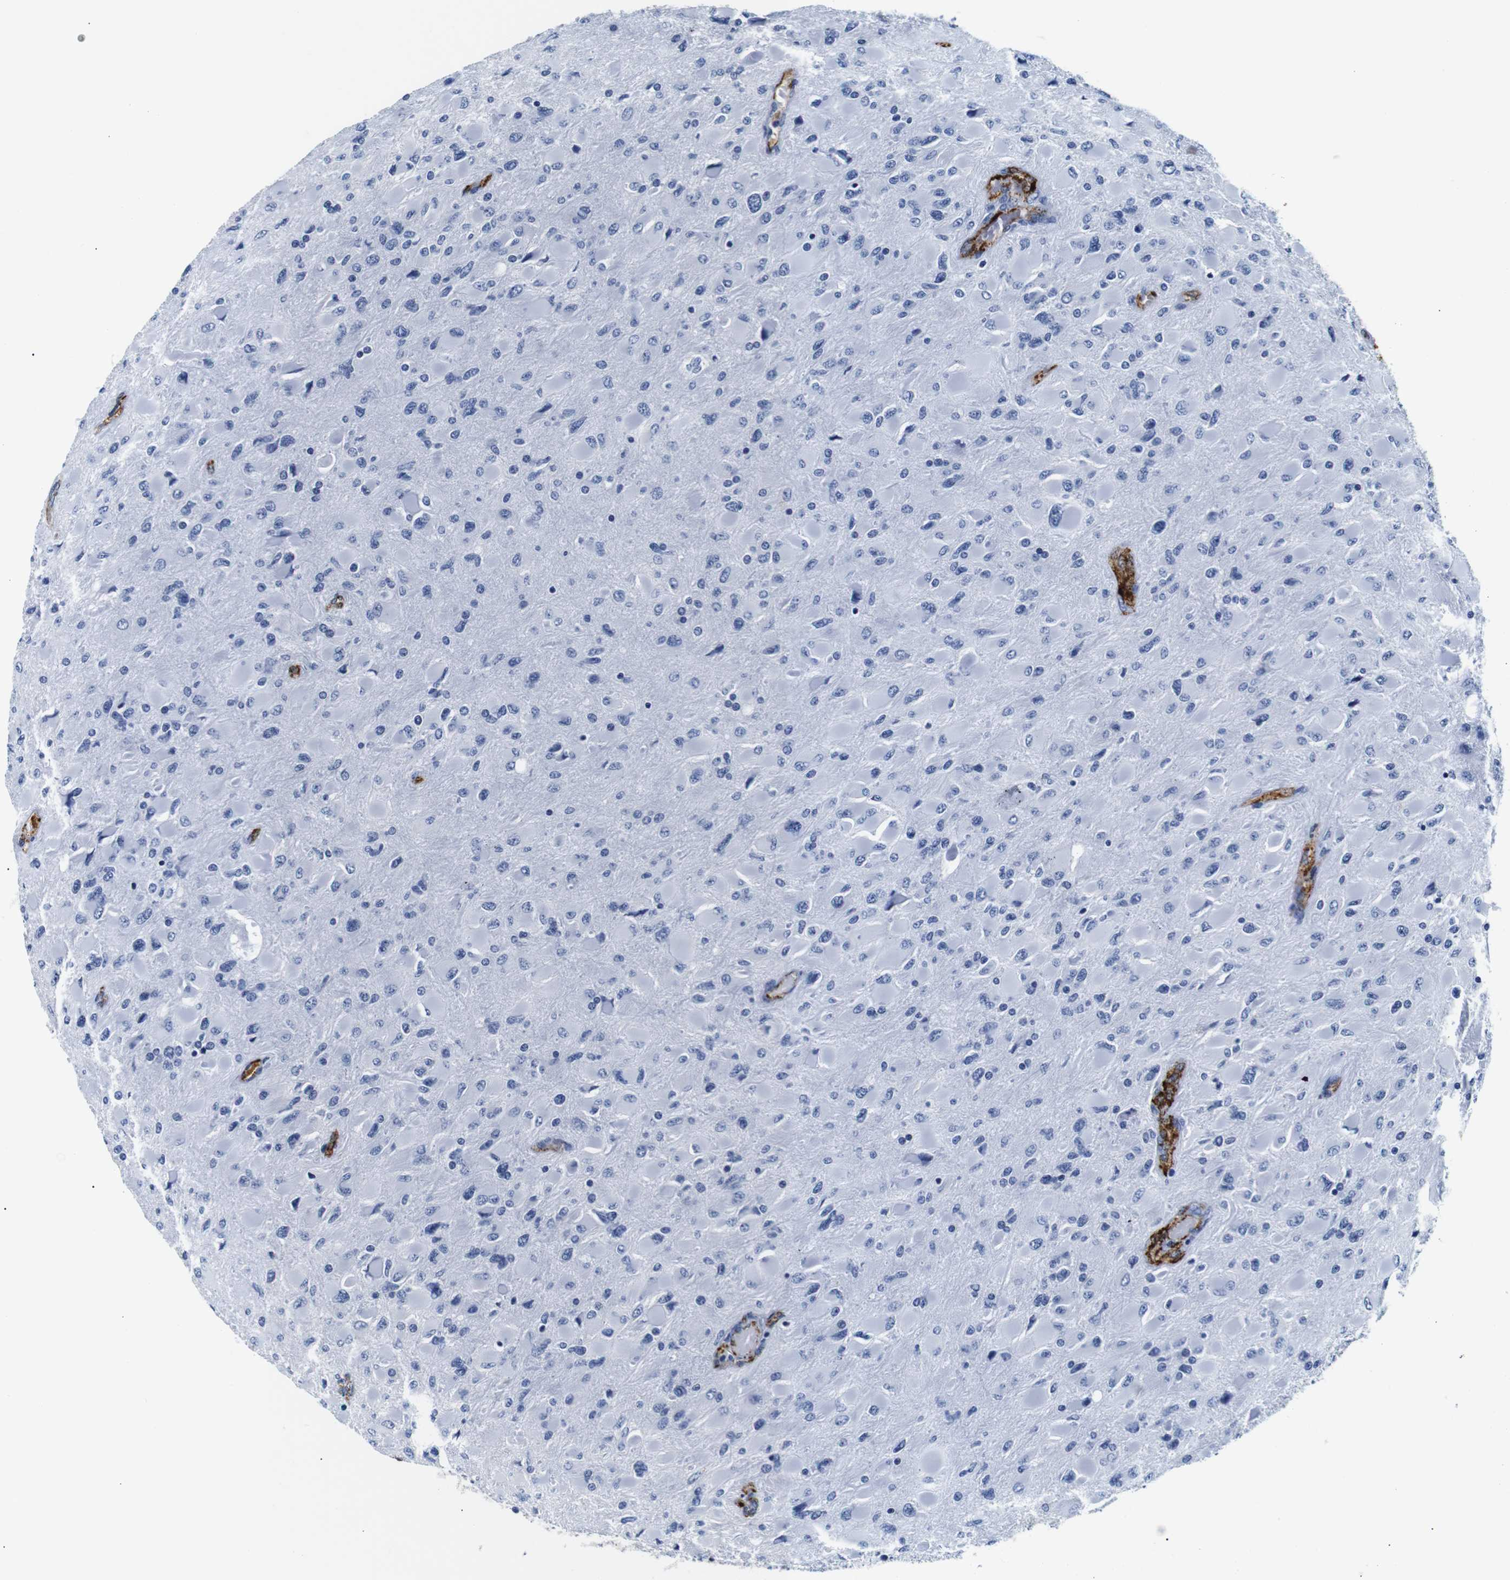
{"staining": {"intensity": "negative", "quantity": "none", "location": "none"}, "tissue": "glioma", "cell_type": "Tumor cells", "image_type": "cancer", "snomed": [{"axis": "morphology", "description": "Glioma, malignant, High grade"}, {"axis": "topography", "description": "Cerebral cortex"}], "caption": "A high-resolution histopathology image shows immunohistochemistry (IHC) staining of malignant glioma (high-grade), which demonstrates no significant positivity in tumor cells.", "gene": "MUC4", "patient": {"sex": "female", "age": 36}}